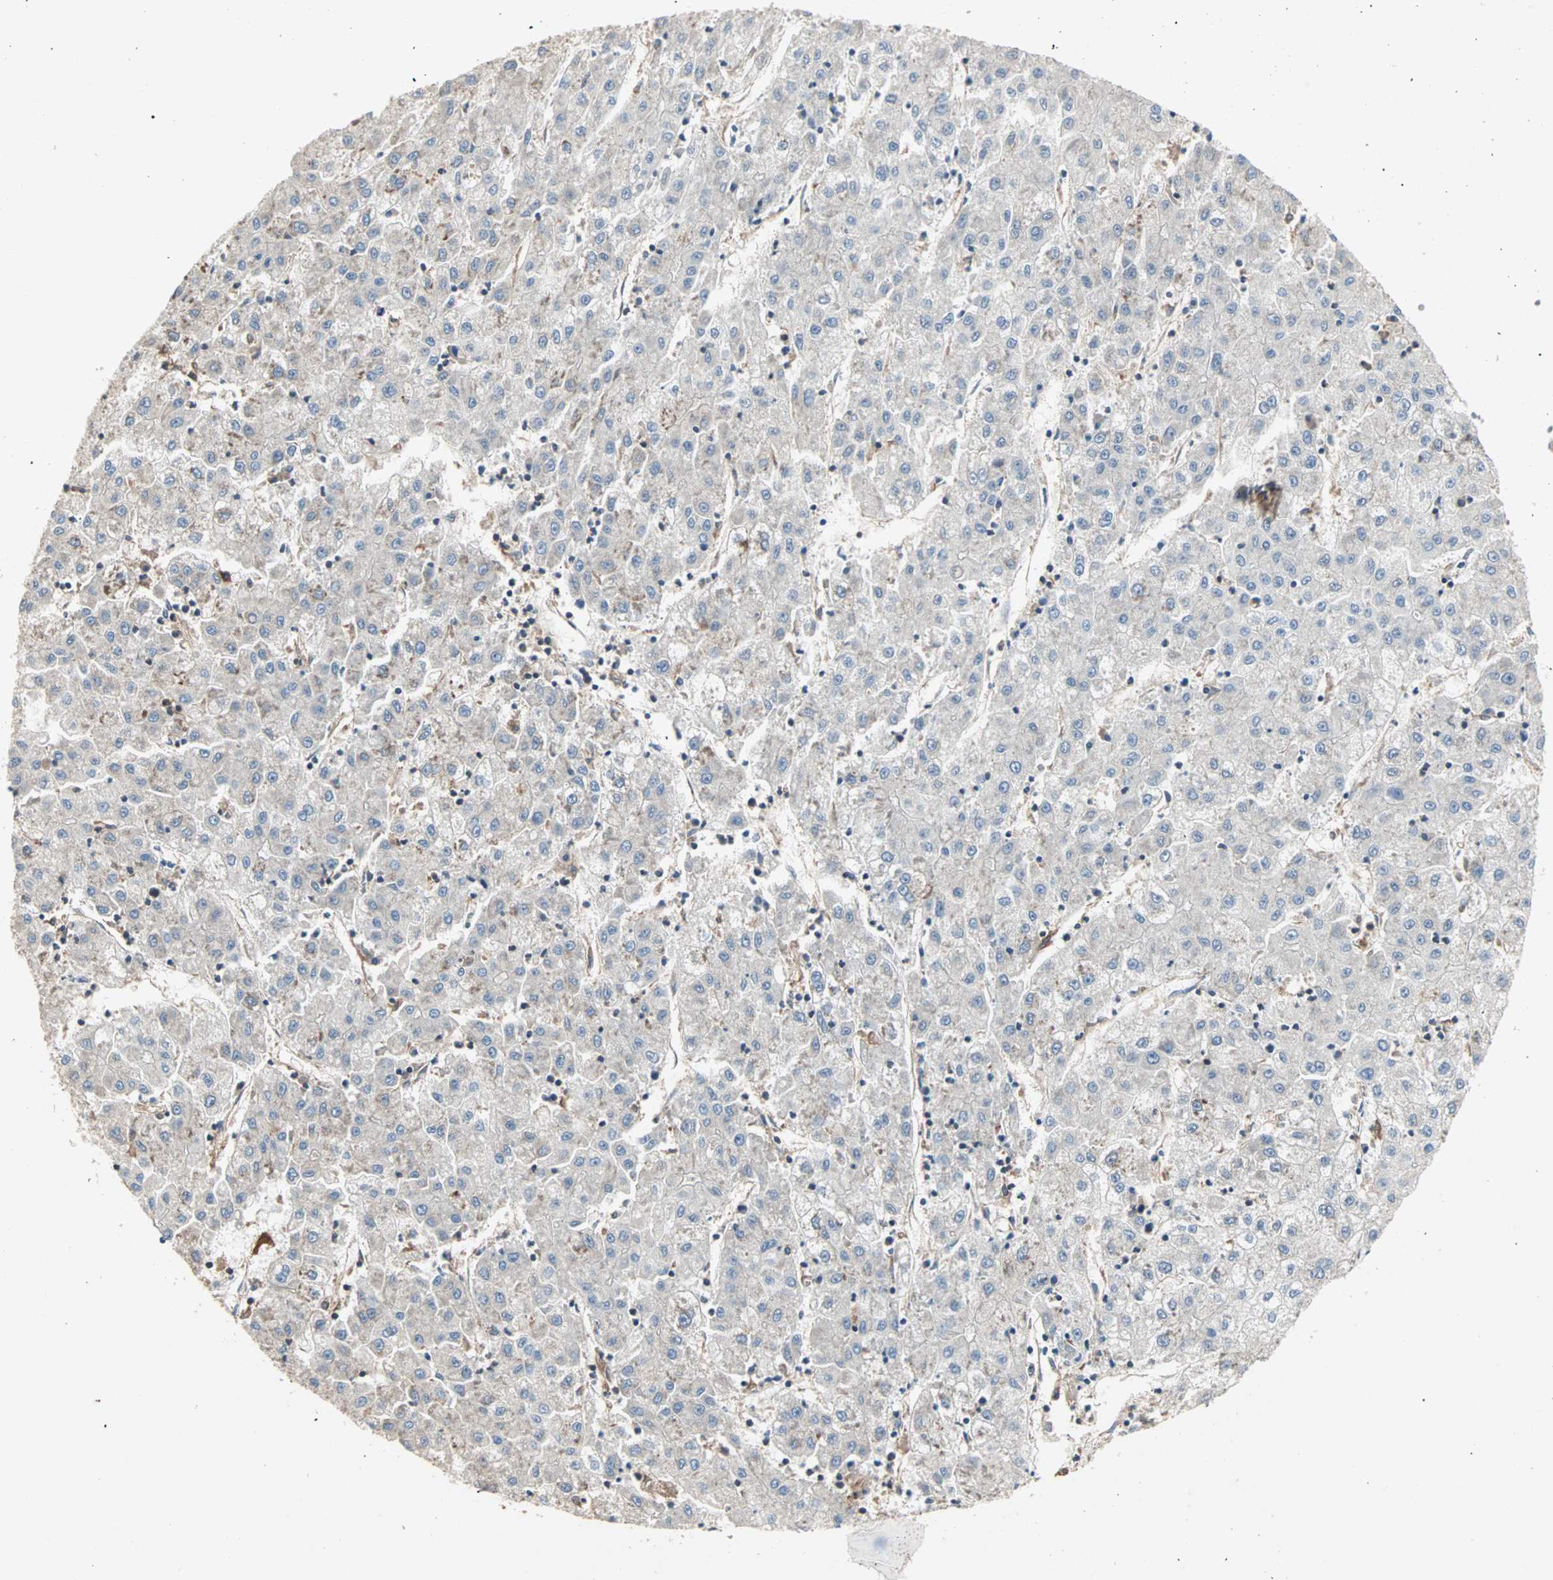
{"staining": {"intensity": "weak", "quantity": "<25%", "location": "cytoplasmic/membranous"}, "tissue": "liver cancer", "cell_type": "Tumor cells", "image_type": "cancer", "snomed": [{"axis": "morphology", "description": "Carcinoma, Hepatocellular, NOS"}, {"axis": "topography", "description": "Liver"}], "caption": "This micrograph is of liver hepatocellular carcinoma stained with IHC to label a protein in brown with the nuclei are counter-stained blue. There is no expression in tumor cells.", "gene": "GNAI2", "patient": {"sex": "male", "age": 72}}